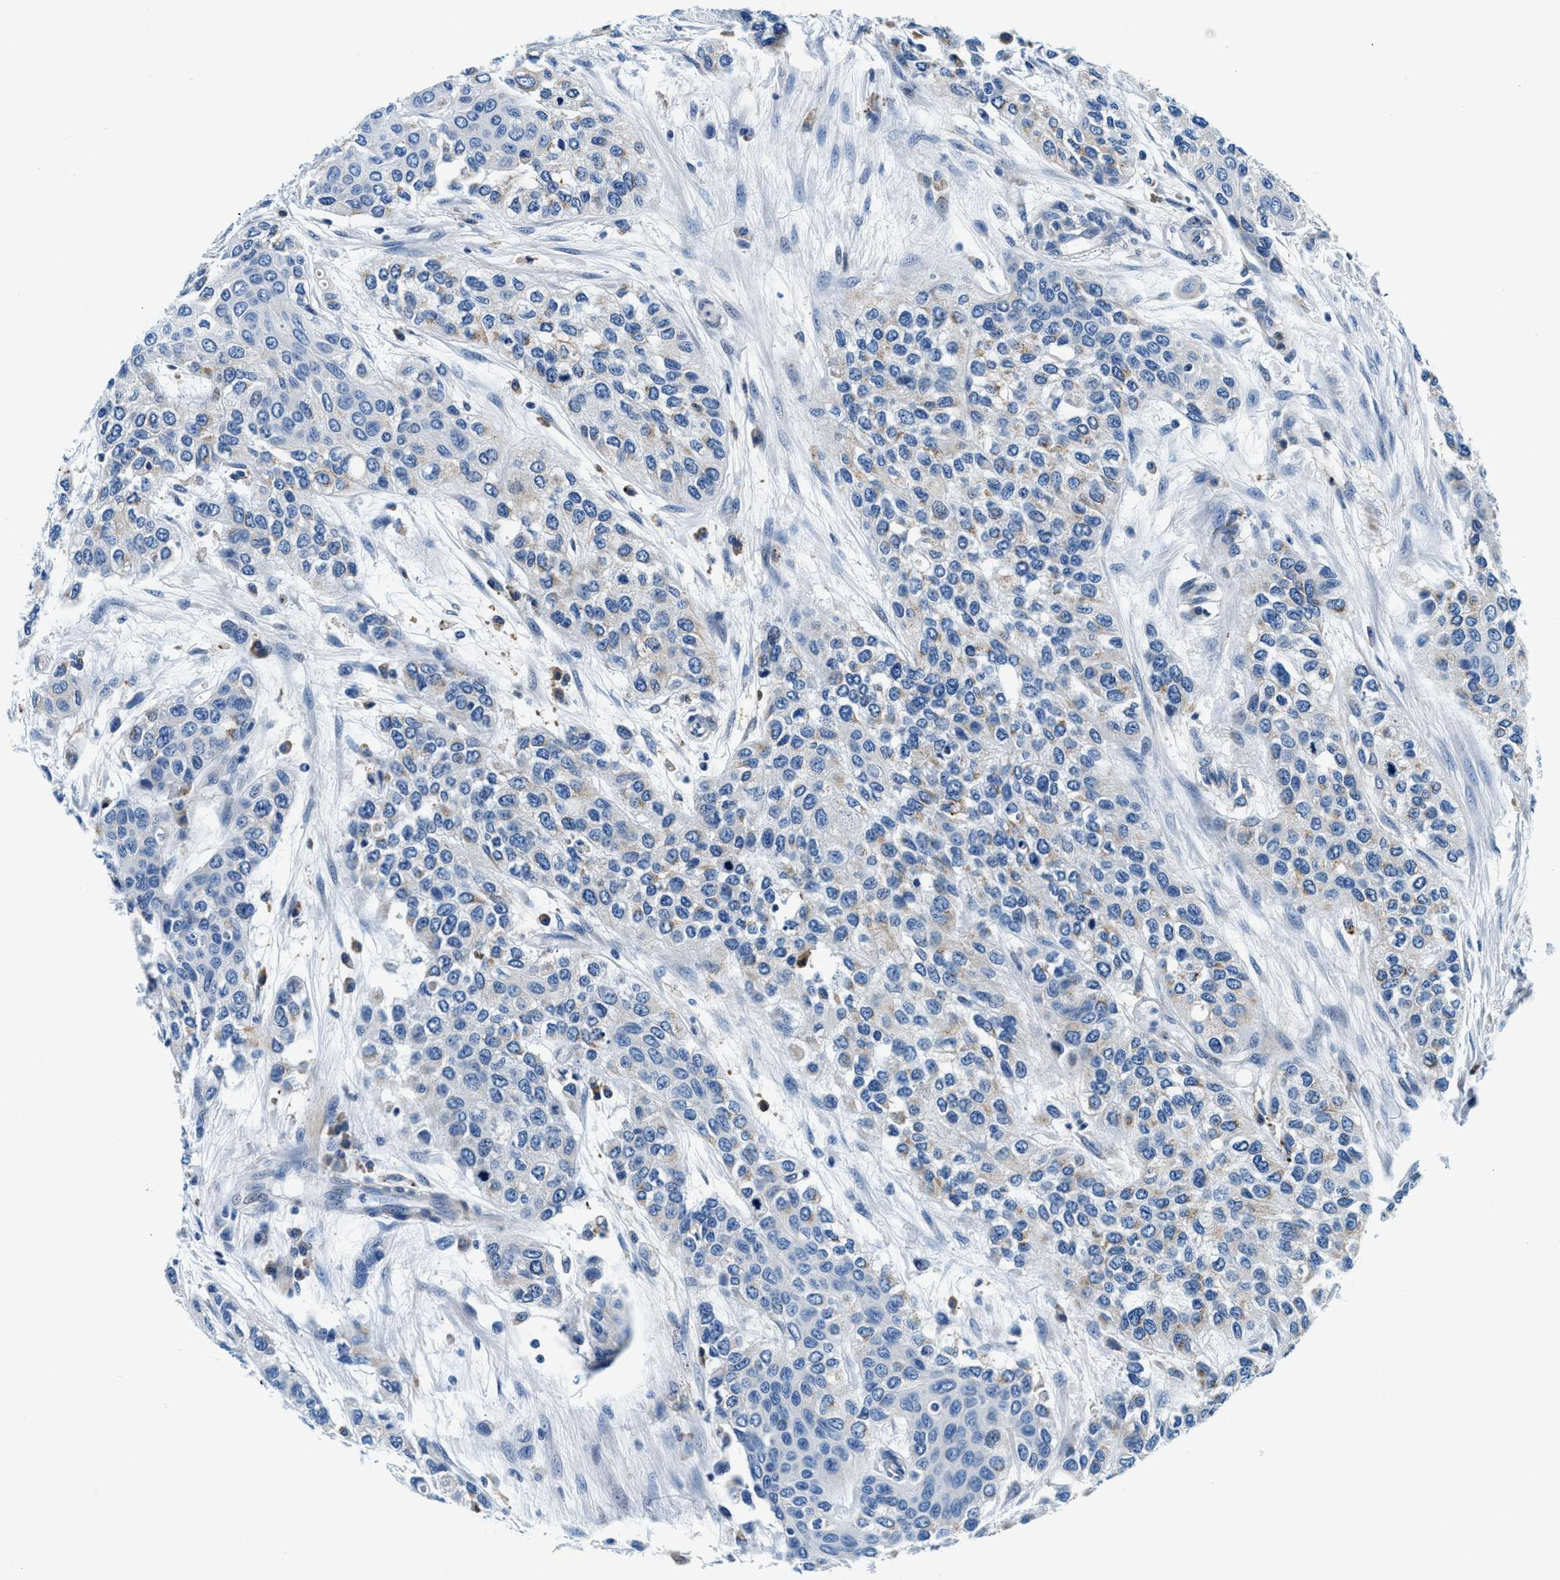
{"staining": {"intensity": "weak", "quantity": "<25%", "location": "cytoplasmic/membranous"}, "tissue": "urothelial cancer", "cell_type": "Tumor cells", "image_type": "cancer", "snomed": [{"axis": "morphology", "description": "Urothelial carcinoma, High grade"}, {"axis": "topography", "description": "Urinary bladder"}], "caption": "Tumor cells show no significant positivity in urothelial cancer. (Stains: DAB immunohistochemistry with hematoxylin counter stain, Microscopy: brightfield microscopy at high magnification).", "gene": "SLFN11", "patient": {"sex": "female", "age": 56}}